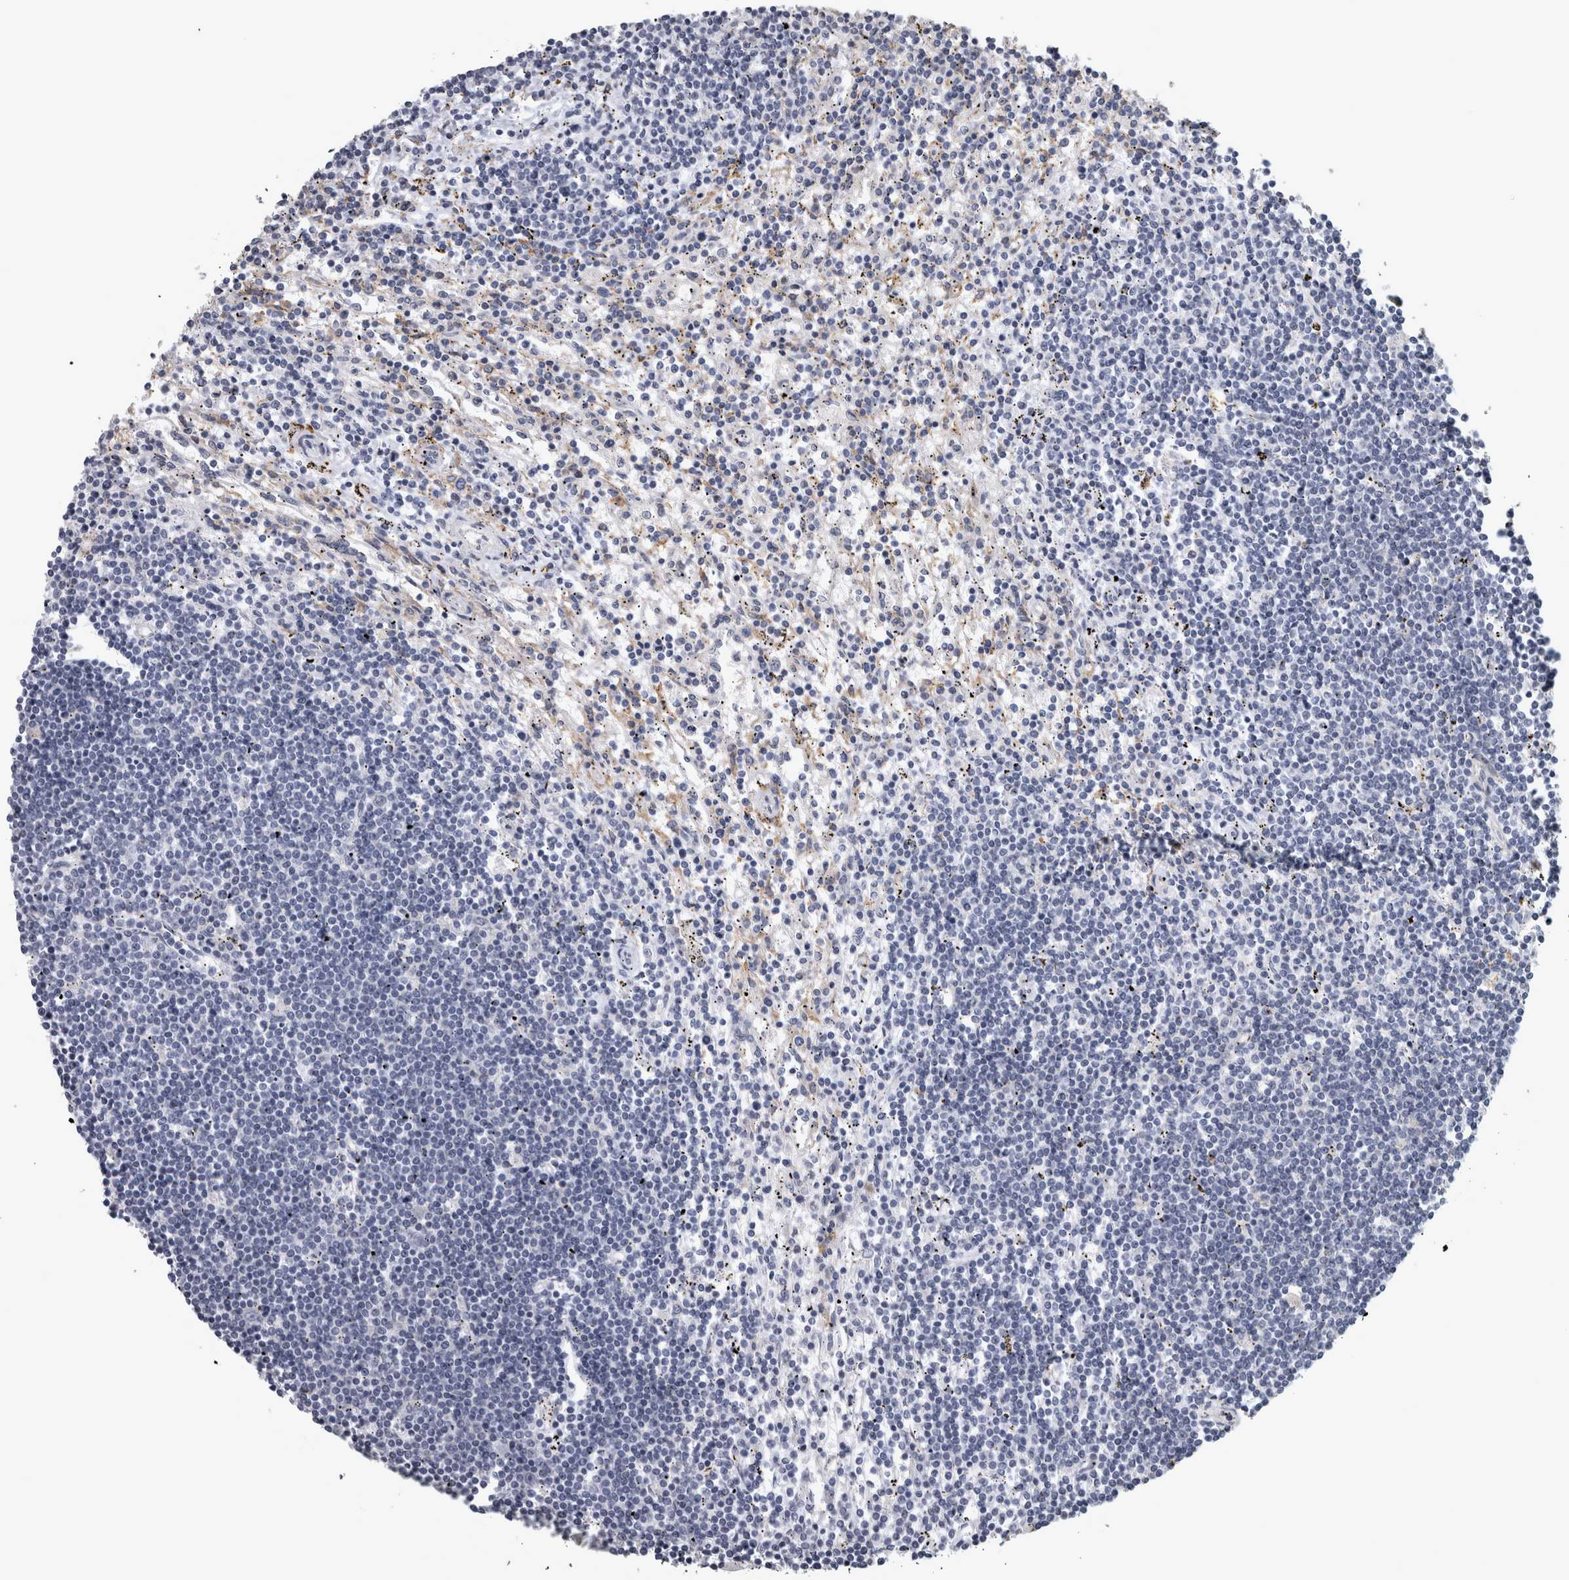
{"staining": {"intensity": "negative", "quantity": "none", "location": "none"}, "tissue": "lymphoma", "cell_type": "Tumor cells", "image_type": "cancer", "snomed": [{"axis": "morphology", "description": "Malignant lymphoma, non-Hodgkin's type, Low grade"}, {"axis": "topography", "description": "Spleen"}], "caption": "Immunohistochemistry image of neoplastic tissue: human lymphoma stained with DAB (3,3'-diaminobenzidine) exhibits no significant protein staining in tumor cells. (Immunohistochemistry, brightfield microscopy, high magnification).", "gene": "PRKCI", "patient": {"sex": "male", "age": 76}}